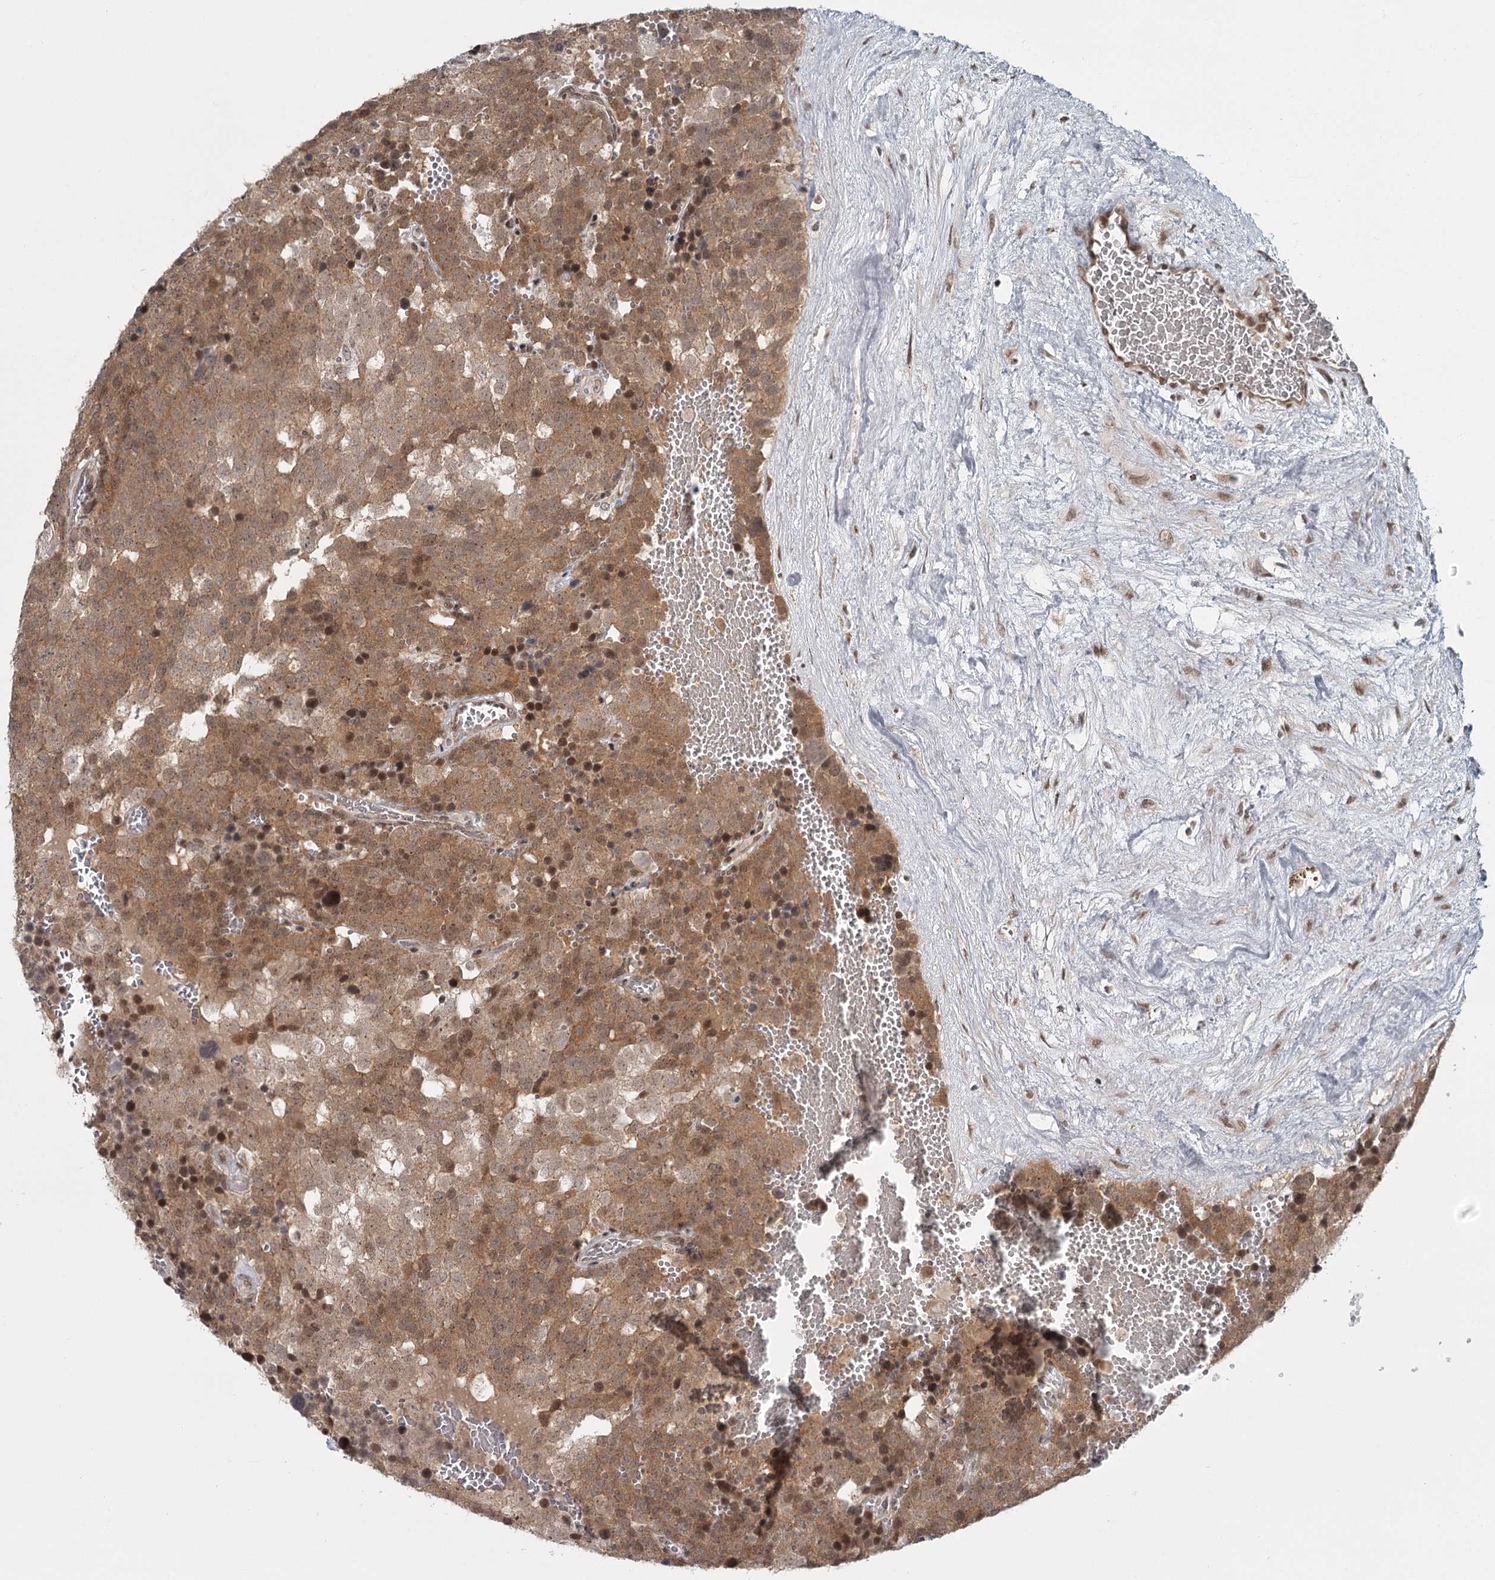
{"staining": {"intensity": "moderate", "quantity": ">75%", "location": "cytoplasmic/membranous,nuclear"}, "tissue": "testis cancer", "cell_type": "Tumor cells", "image_type": "cancer", "snomed": [{"axis": "morphology", "description": "Seminoma, NOS"}, {"axis": "topography", "description": "Testis"}], "caption": "DAB immunohistochemical staining of testis cancer shows moderate cytoplasmic/membranous and nuclear protein positivity in approximately >75% of tumor cells. The staining was performed using DAB, with brown indicating positive protein expression. Nuclei are stained blue with hematoxylin.", "gene": "FAM13C", "patient": {"sex": "male", "age": 71}}